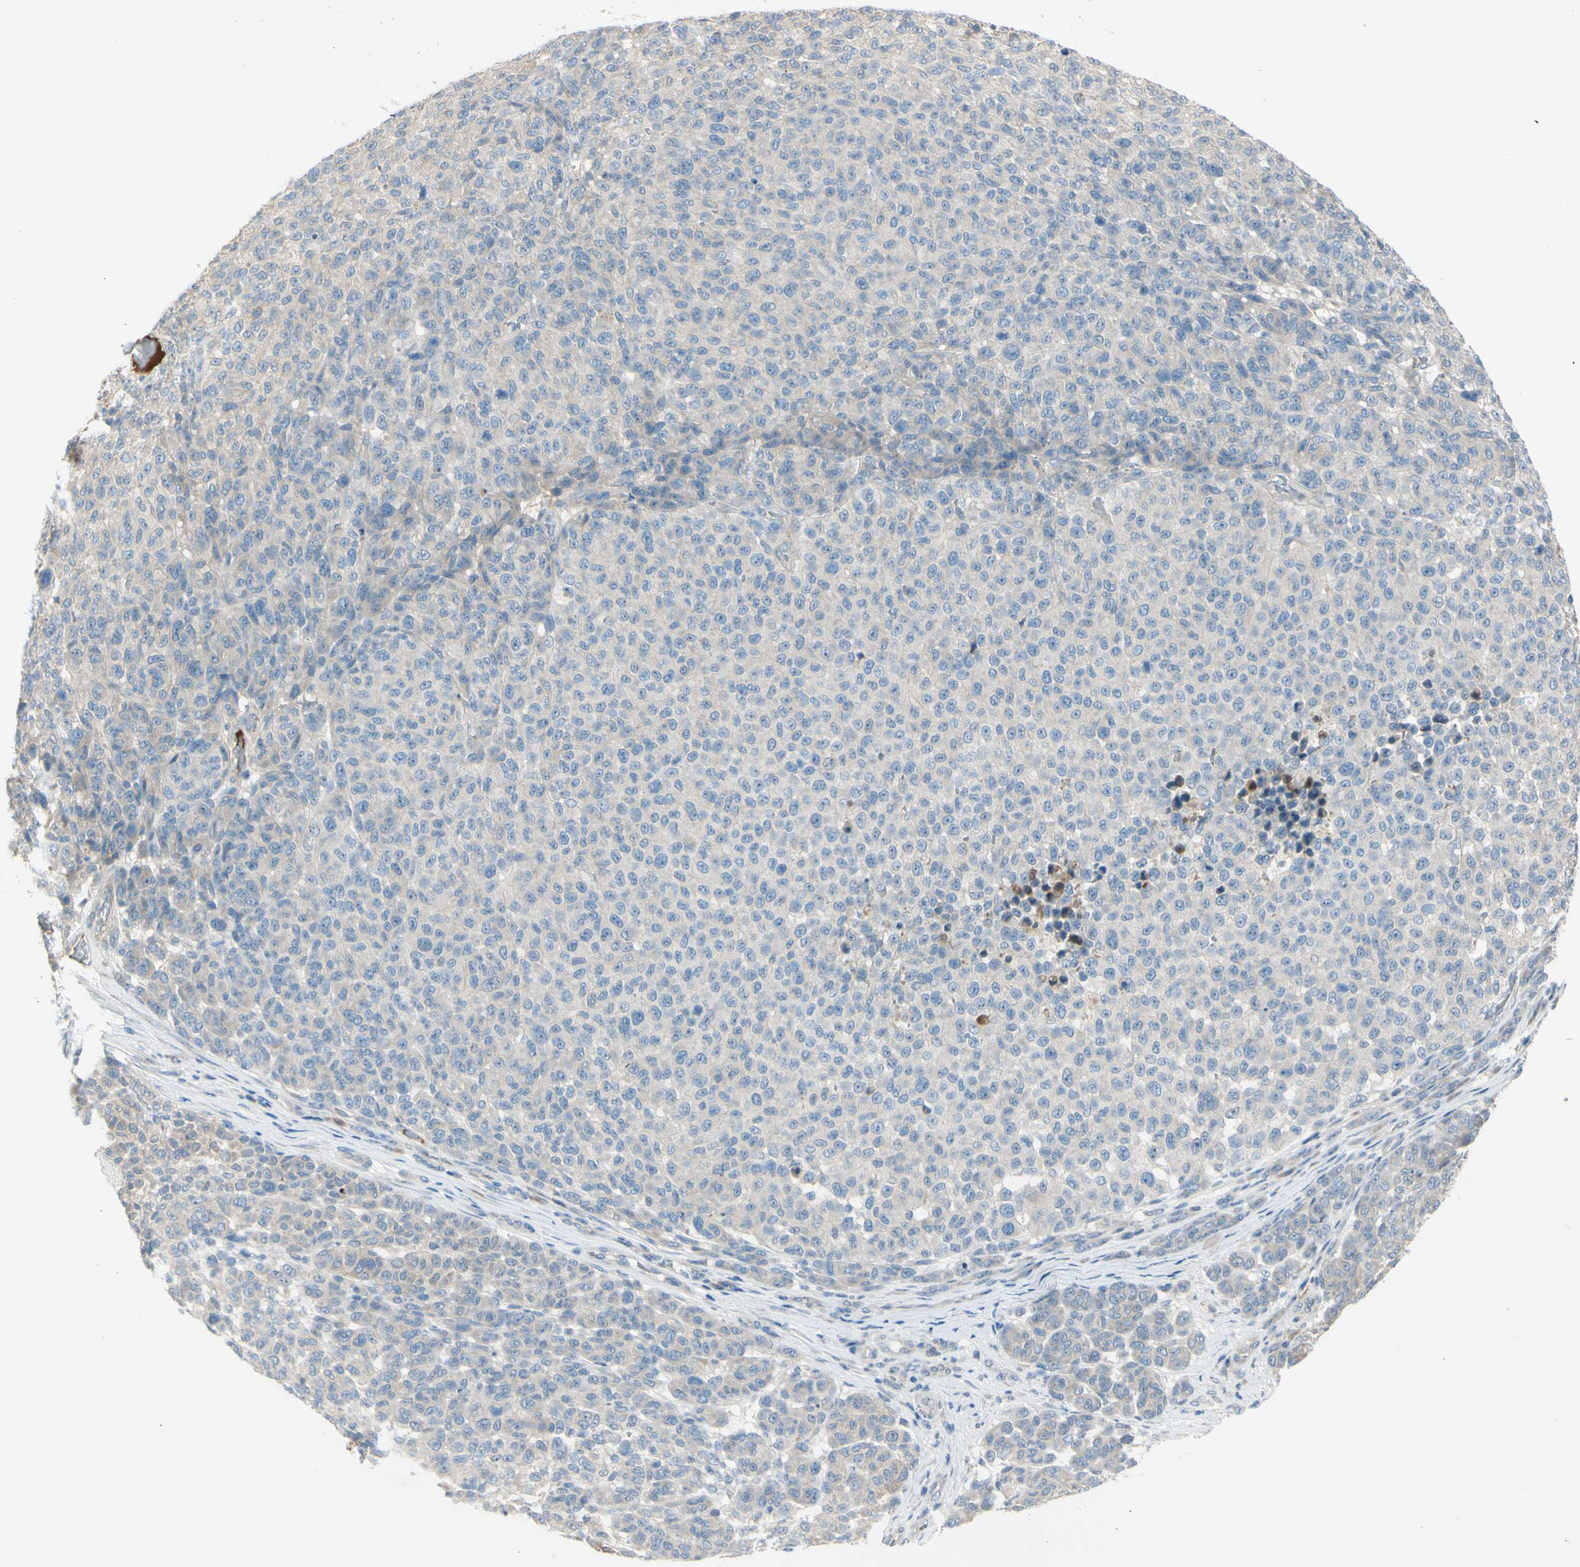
{"staining": {"intensity": "negative", "quantity": "none", "location": "none"}, "tissue": "melanoma", "cell_type": "Tumor cells", "image_type": "cancer", "snomed": [{"axis": "morphology", "description": "Malignant melanoma, NOS"}, {"axis": "topography", "description": "Skin"}], "caption": "Immunohistochemistry histopathology image of human malignant melanoma stained for a protein (brown), which exhibits no staining in tumor cells.", "gene": "ATRN", "patient": {"sex": "male", "age": 59}}